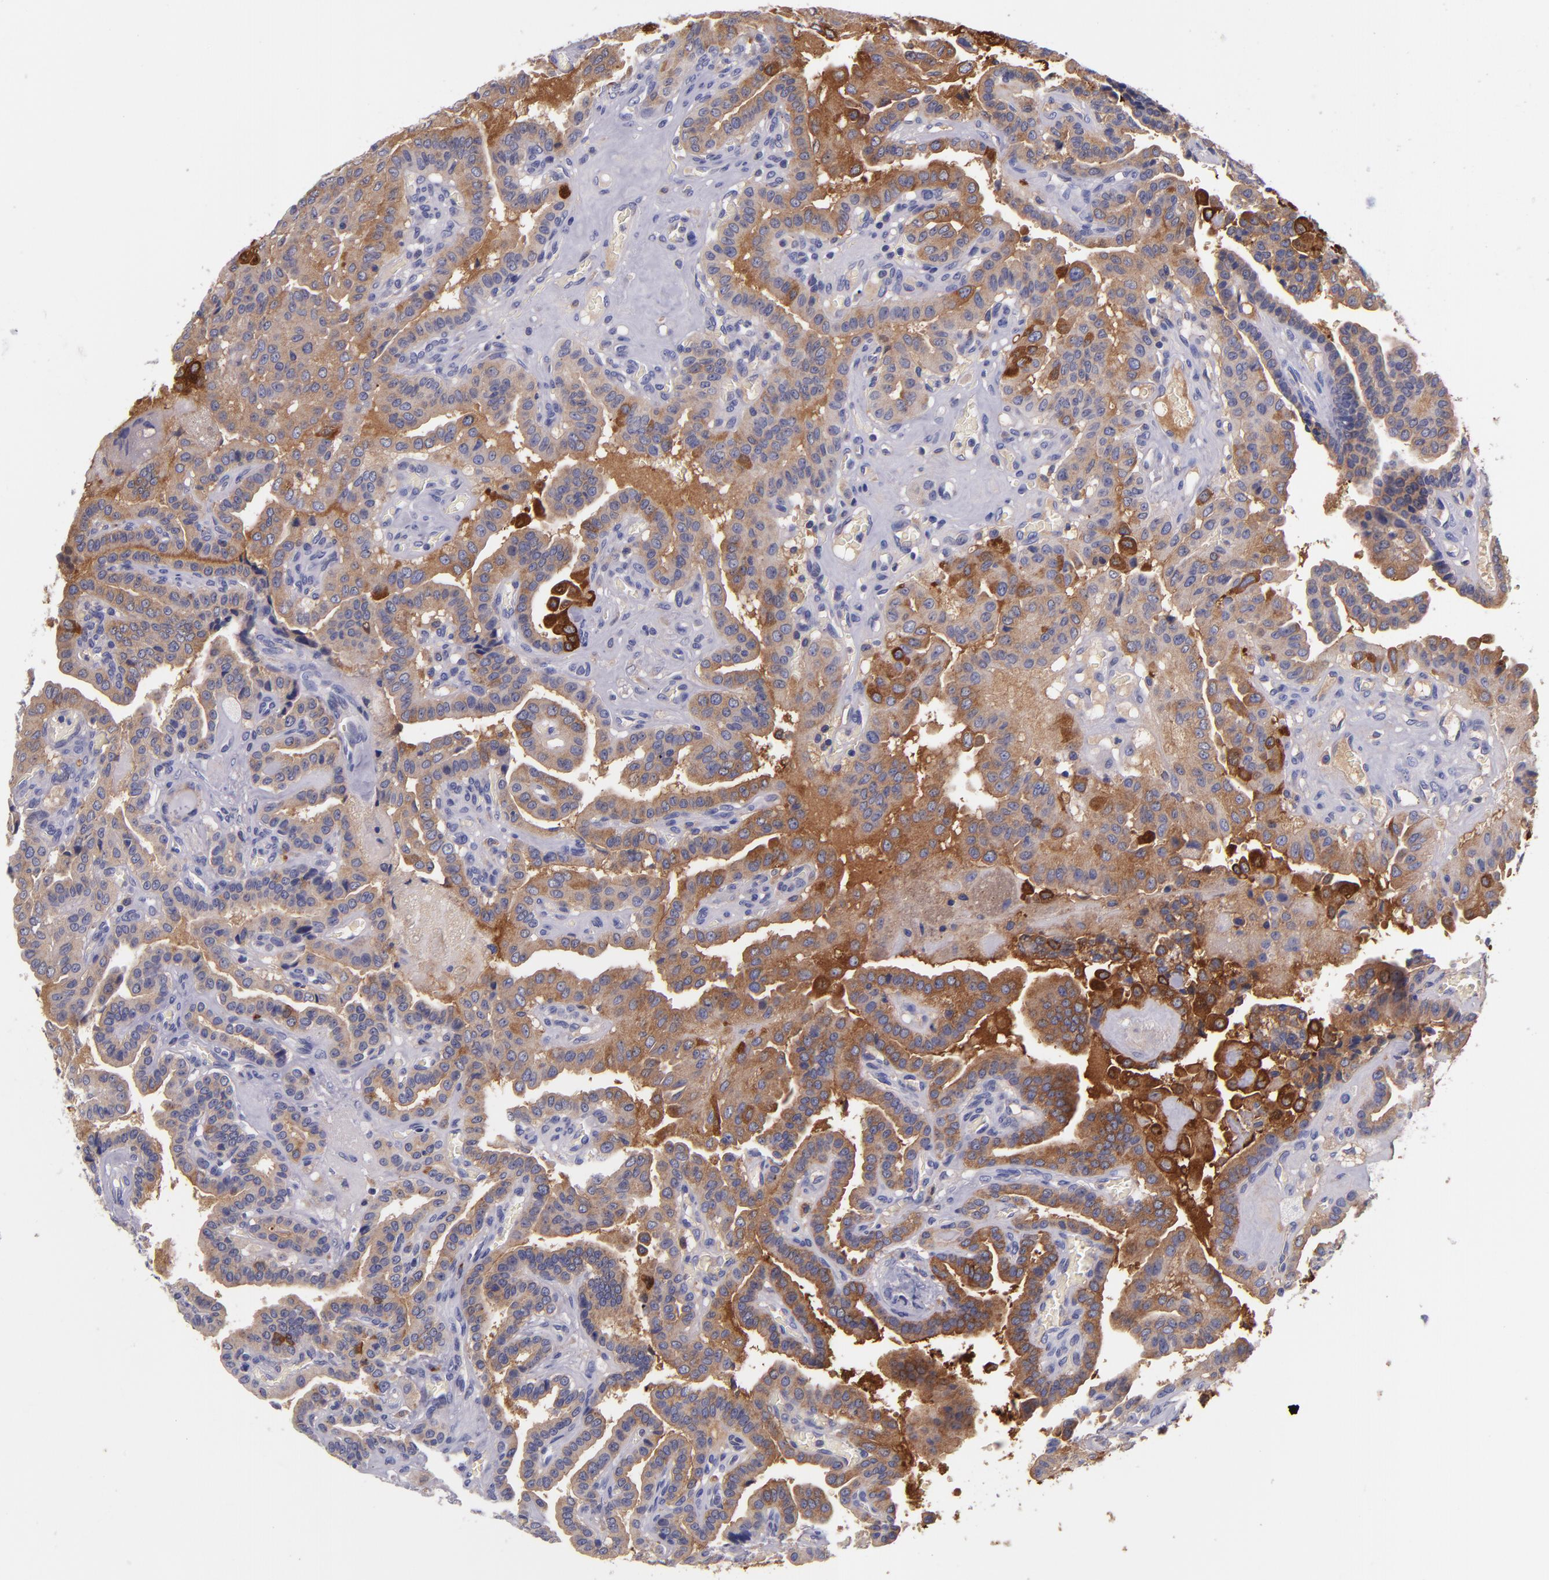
{"staining": {"intensity": "strong", "quantity": "25%-75%", "location": "cytoplasmic/membranous"}, "tissue": "thyroid cancer", "cell_type": "Tumor cells", "image_type": "cancer", "snomed": [{"axis": "morphology", "description": "Papillary adenocarcinoma, NOS"}, {"axis": "topography", "description": "Thyroid gland"}], "caption": "Thyroid papillary adenocarcinoma stained with a protein marker demonstrates strong staining in tumor cells.", "gene": "IVL", "patient": {"sex": "male", "age": 87}}